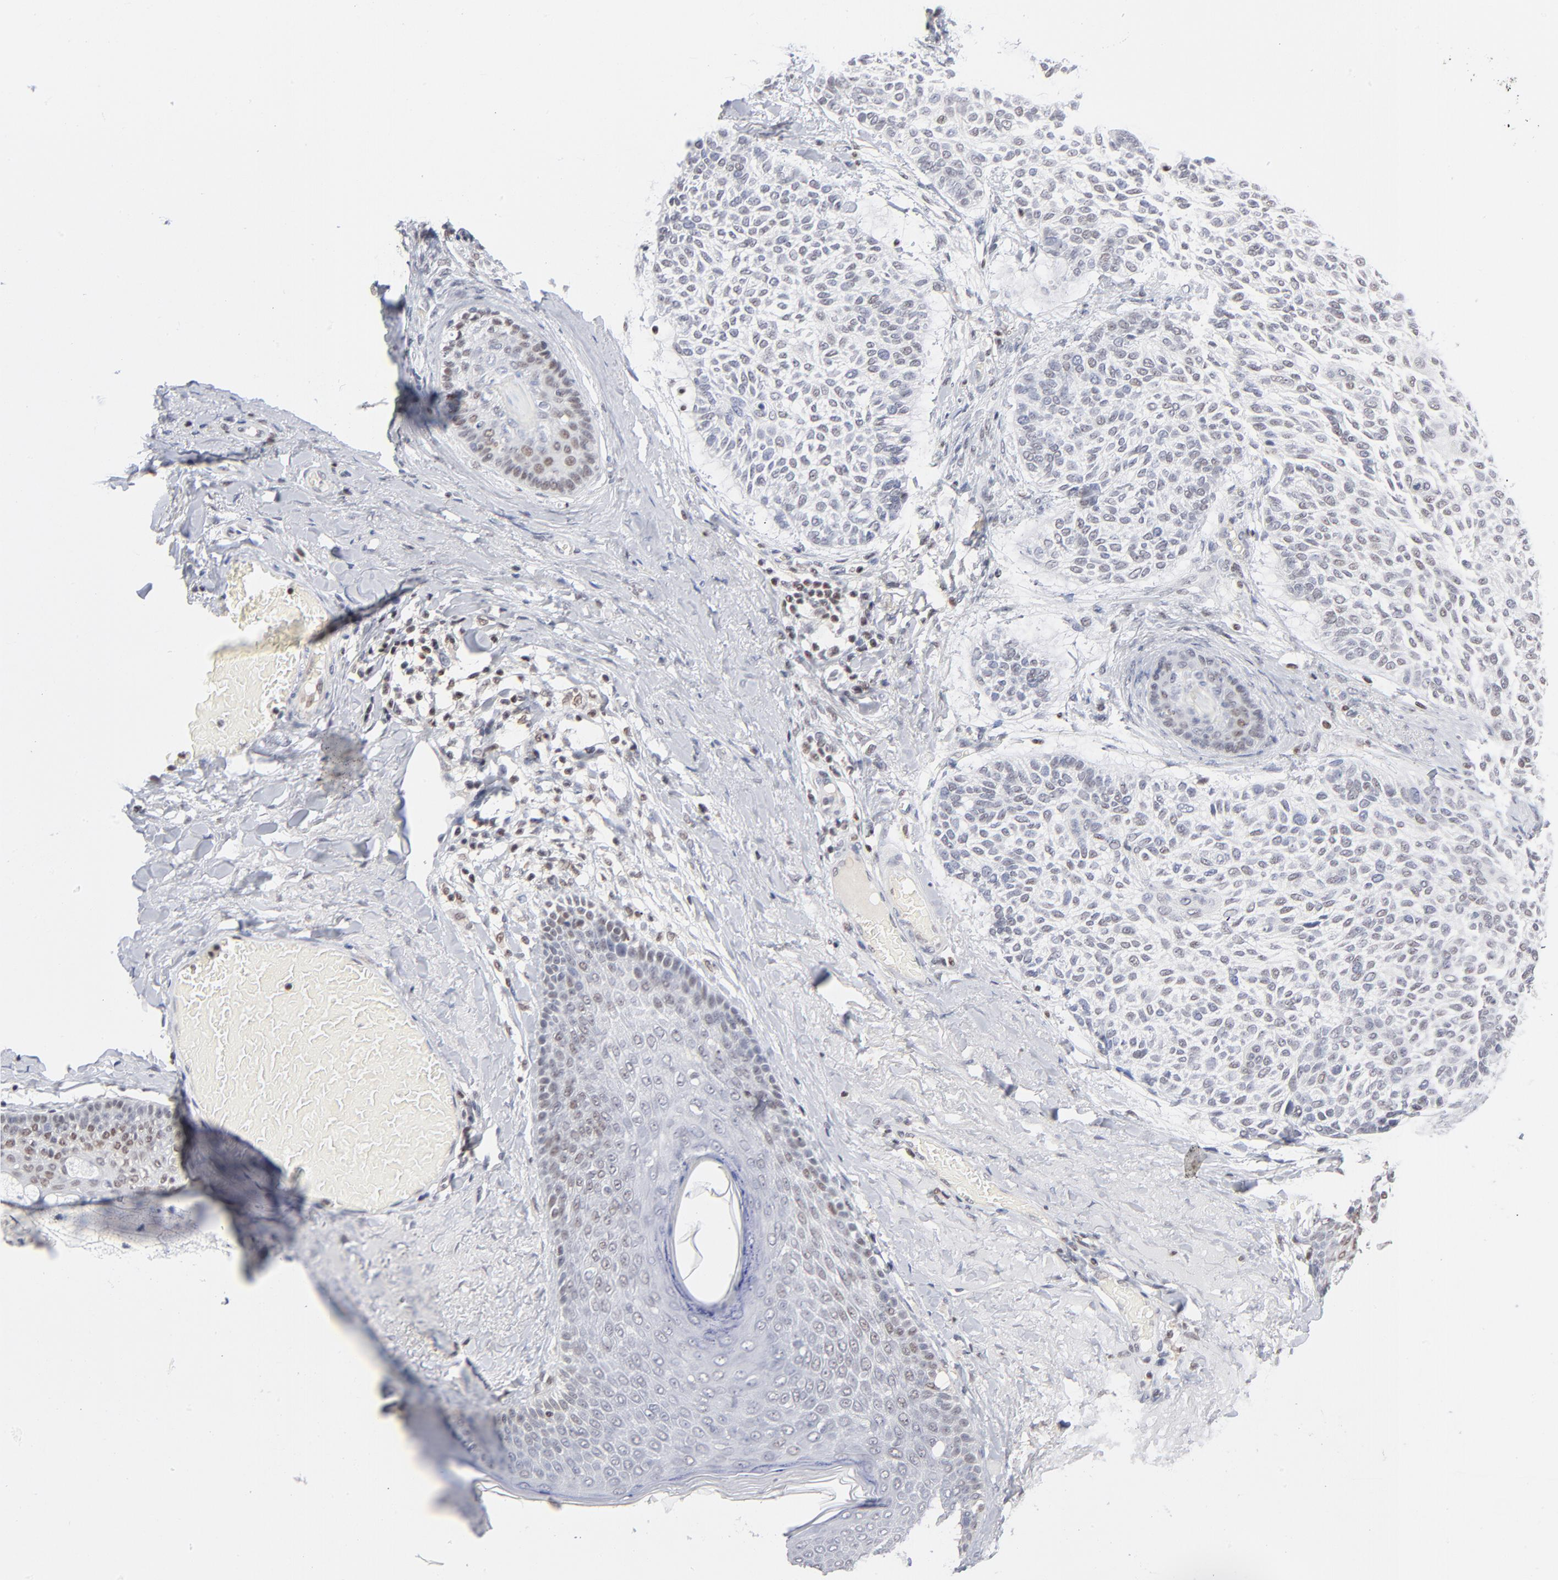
{"staining": {"intensity": "negative", "quantity": "none", "location": "none"}, "tissue": "skin cancer", "cell_type": "Tumor cells", "image_type": "cancer", "snomed": [{"axis": "morphology", "description": "Normal tissue, NOS"}, {"axis": "morphology", "description": "Basal cell carcinoma"}, {"axis": "topography", "description": "Skin"}], "caption": "Immunohistochemistry (IHC) histopathology image of neoplastic tissue: human skin basal cell carcinoma stained with DAB exhibits no significant protein expression in tumor cells.", "gene": "MAX", "patient": {"sex": "female", "age": 70}}